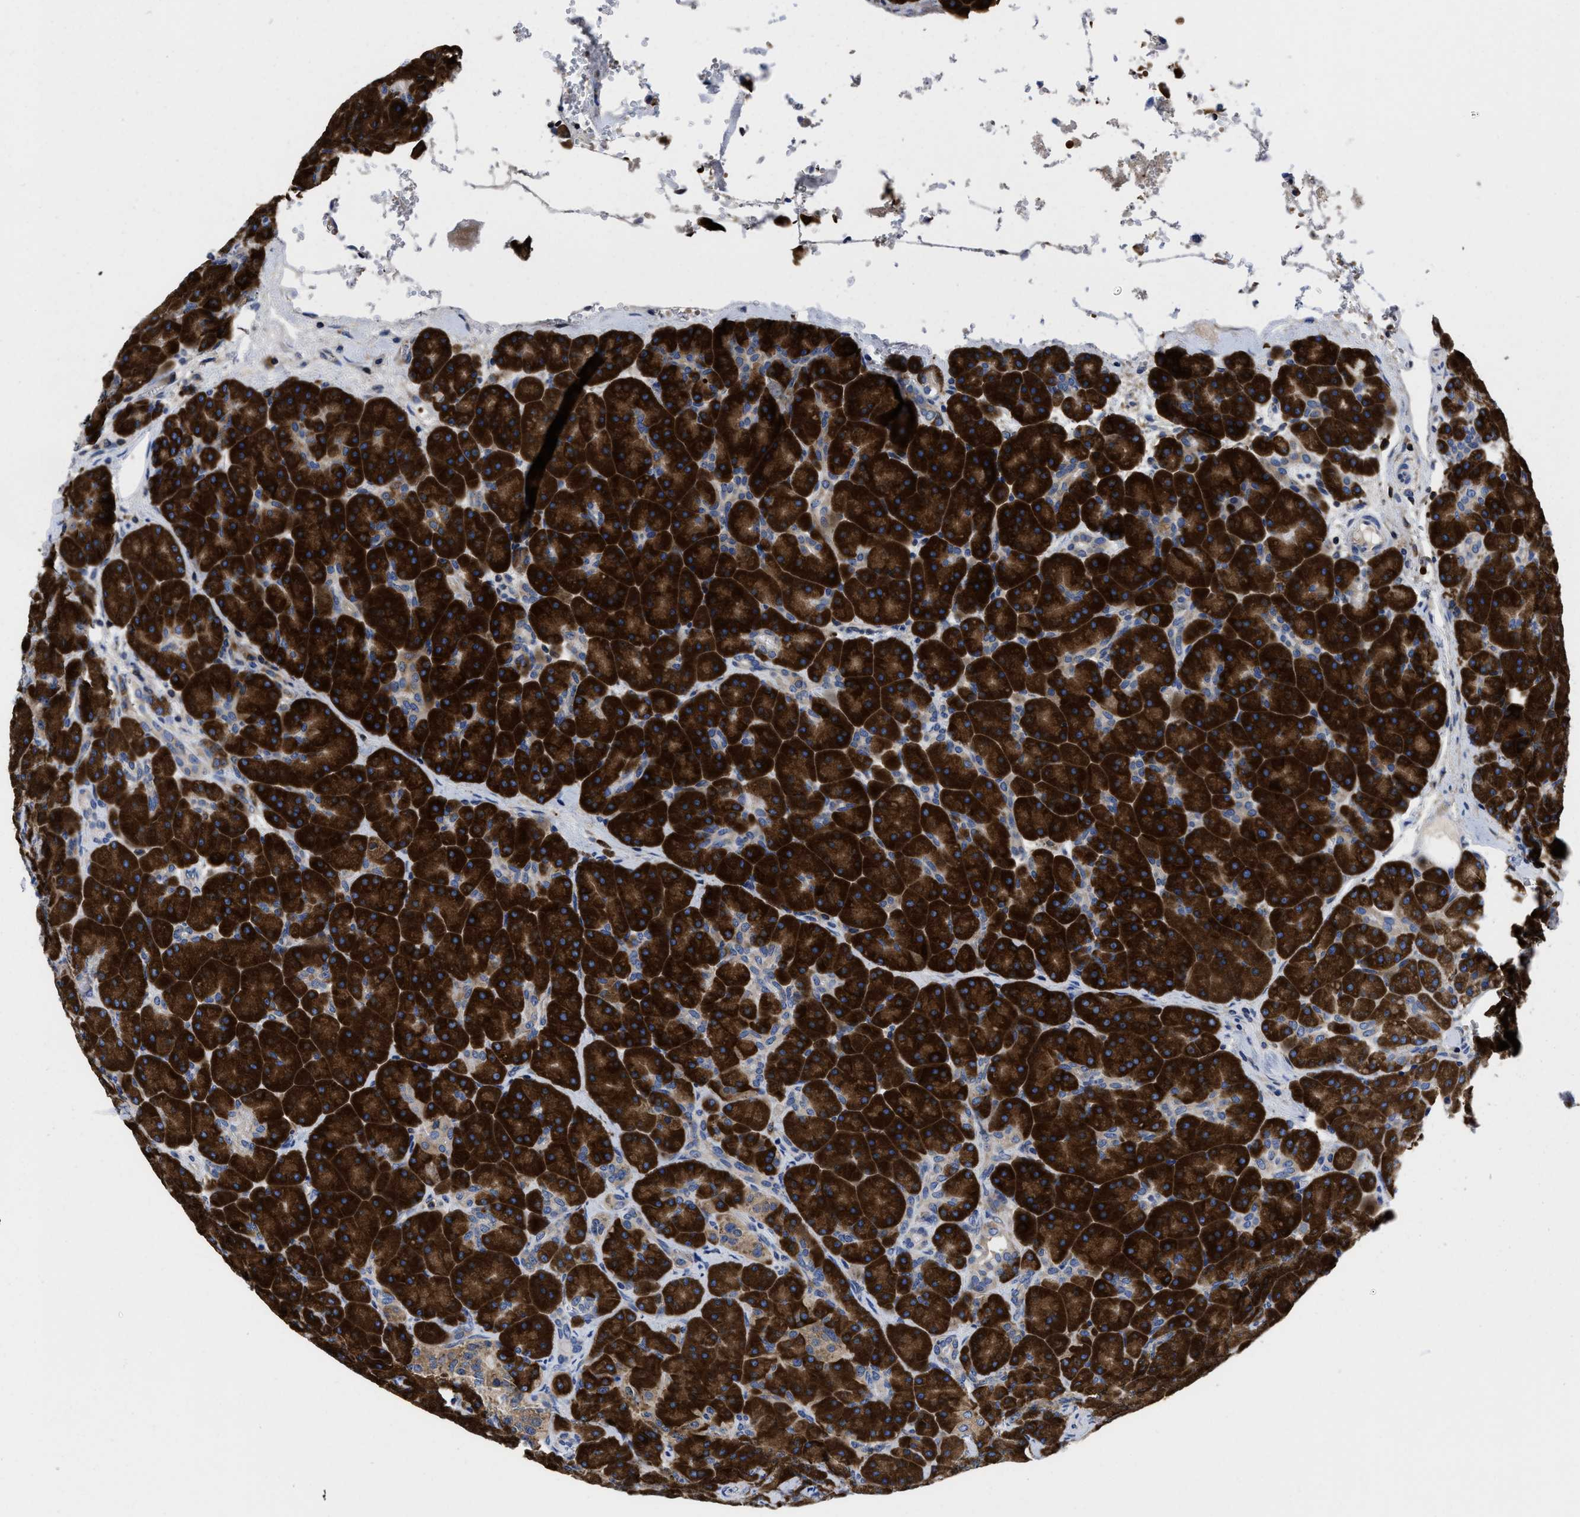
{"staining": {"intensity": "strong", "quantity": ">75%", "location": "cytoplasmic/membranous"}, "tissue": "pancreas", "cell_type": "Exocrine glandular cells", "image_type": "normal", "snomed": [{"axis": "morphology", "description": "Normal tissue, NOS"}, {"axis": "topography", "description": "Pancreas"}], "caption": "Brown immunohistochemical staining in unremarkable pancreas exhibits strong cytoplasmic/membranous positivity in about >75% of exocrine glandular cells. (IHC, brightfield microscopy, high magnification).", "gene": "YARS1", "patient": {"sex": "male", "age": 66}}